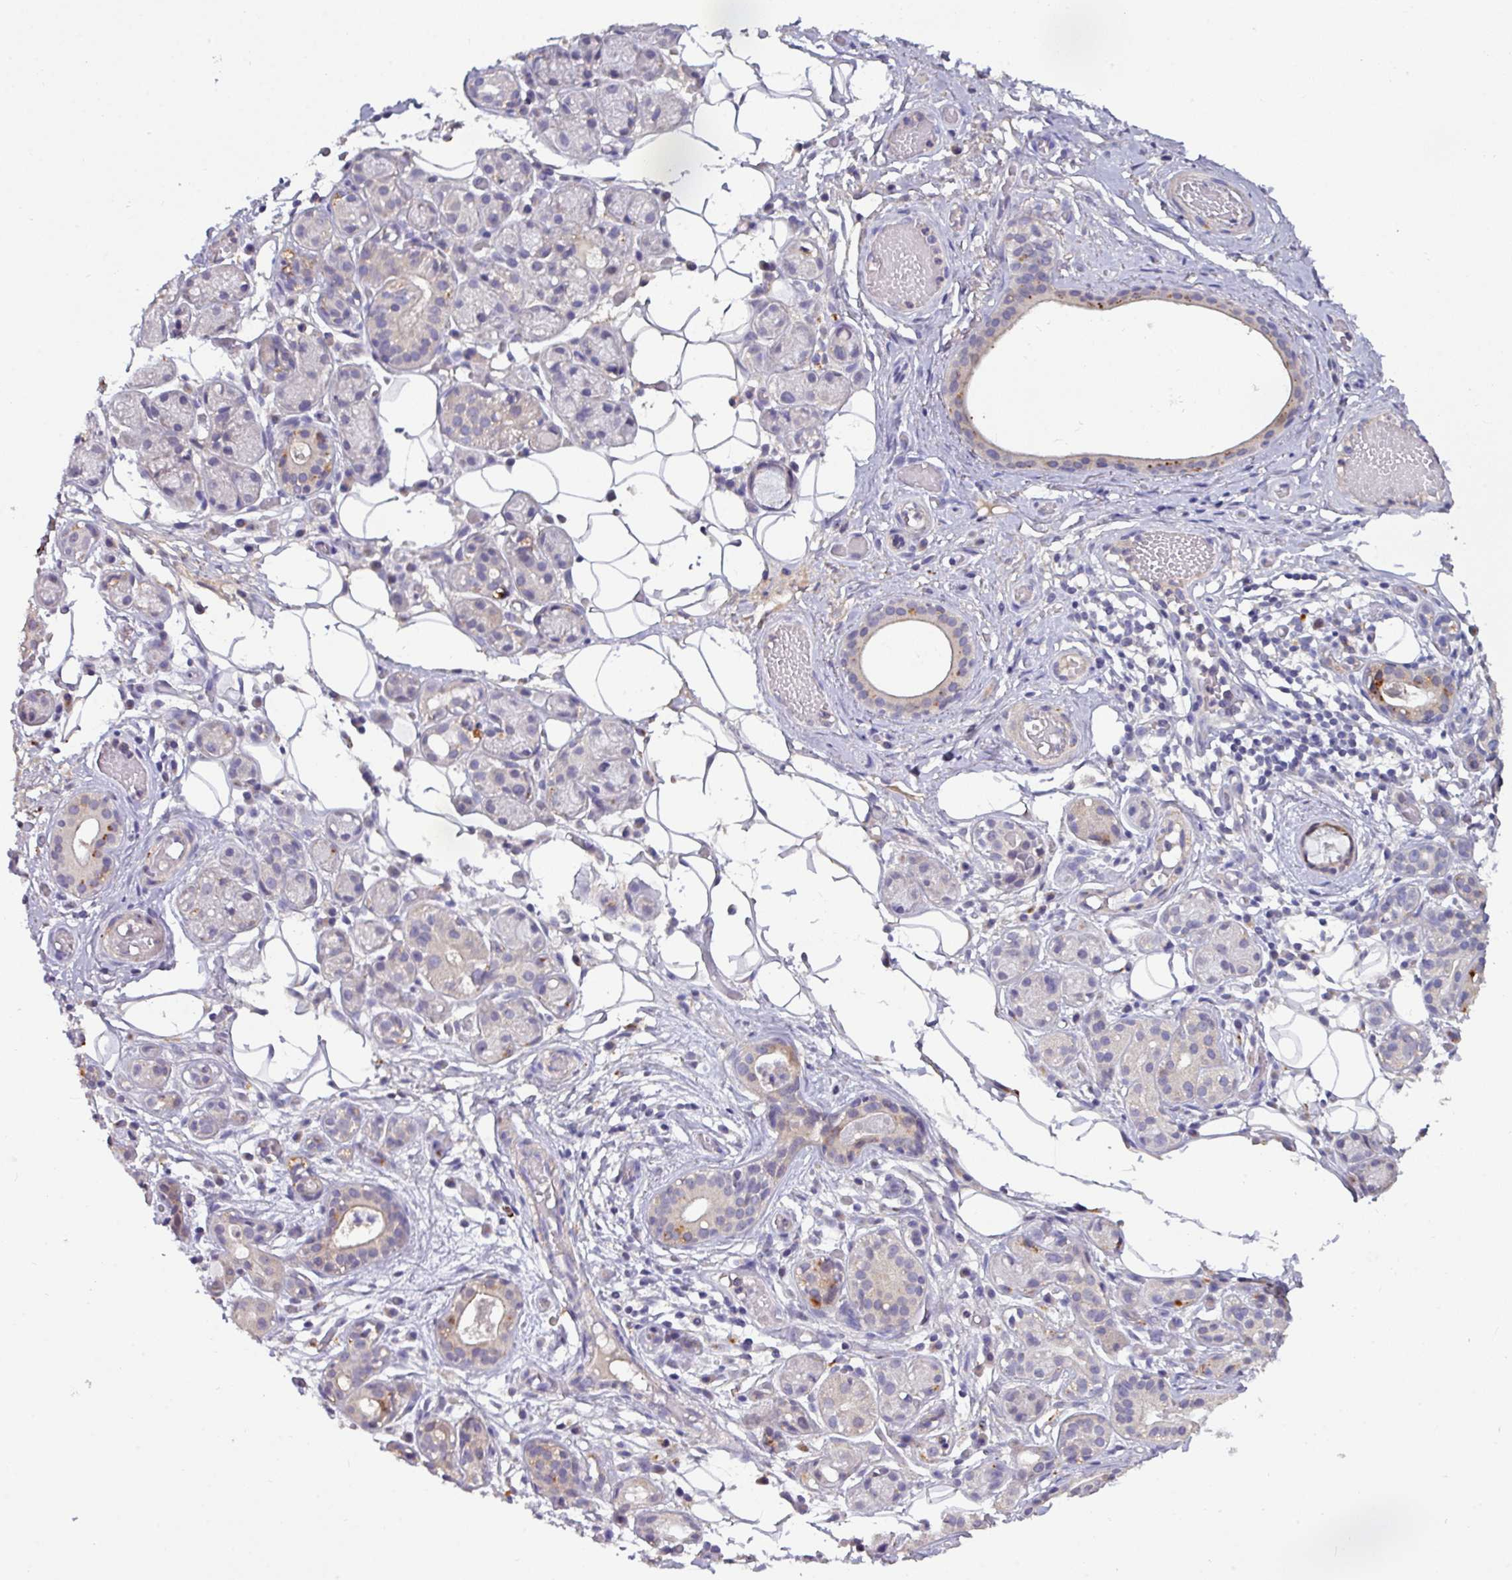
{"staining": {"intensity": "weak", "quantity": "<25%", "location": "cytoplasmic/membranous"}, "tissue": "salivary gland", "cell_type": "Glandular cells", "image_type": "normal", "snomed": [{"axis": "morphology", "description": "Normal tissue, NOS"}, {"axis": "topography", "description": "Salivary gland"}], "caption": "DAB immunohistochemical staining of normal human salivary gland reveals no significant staining in glandular cells. The staining is performed using DAB brown chromogen with nuclei counter-stained in using hematoxylin.", "gene": "AEBP2", "patient": {"sex": "male", "age": 82}}